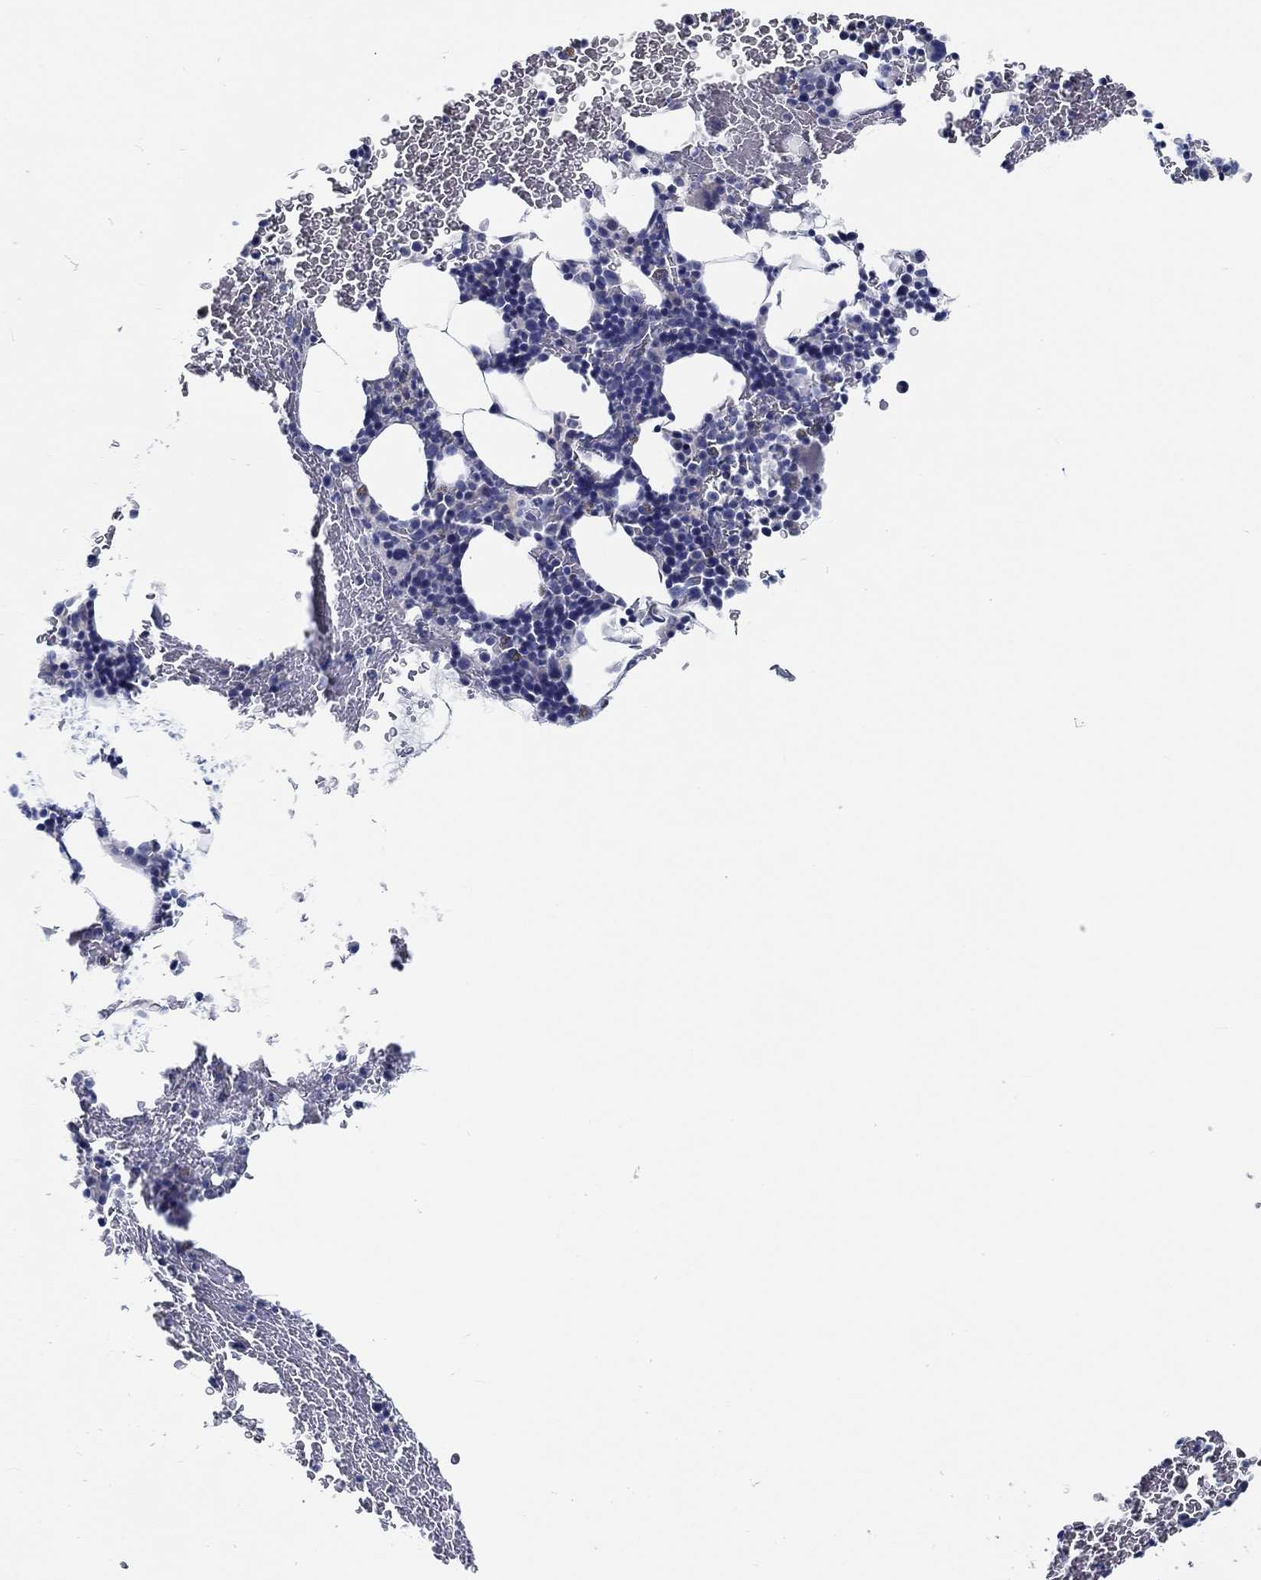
{"staining": {"intensity": "negative", "quantity": "none", "location": "none"}, "tissue": "bone marrow", "cell_type": "Hematopoietic cells", "image_type": "normal", "snomed": [{"axis": "morphology", "description": "Normal tissue, NOS"}, {"axis": "topography", "description": "Bone marrow"}], "caption": "Benign bone marrow was stained to show a protein in brown. There is no significant expression in hematopoietic cells. Brightfield microscopy of immunohistochemistry stained with DAB (brown) and hematoxylin (blue), captured at high magnification.", "gene": "MYBPC1", "patient": {"sex": "male", "age": 64}}